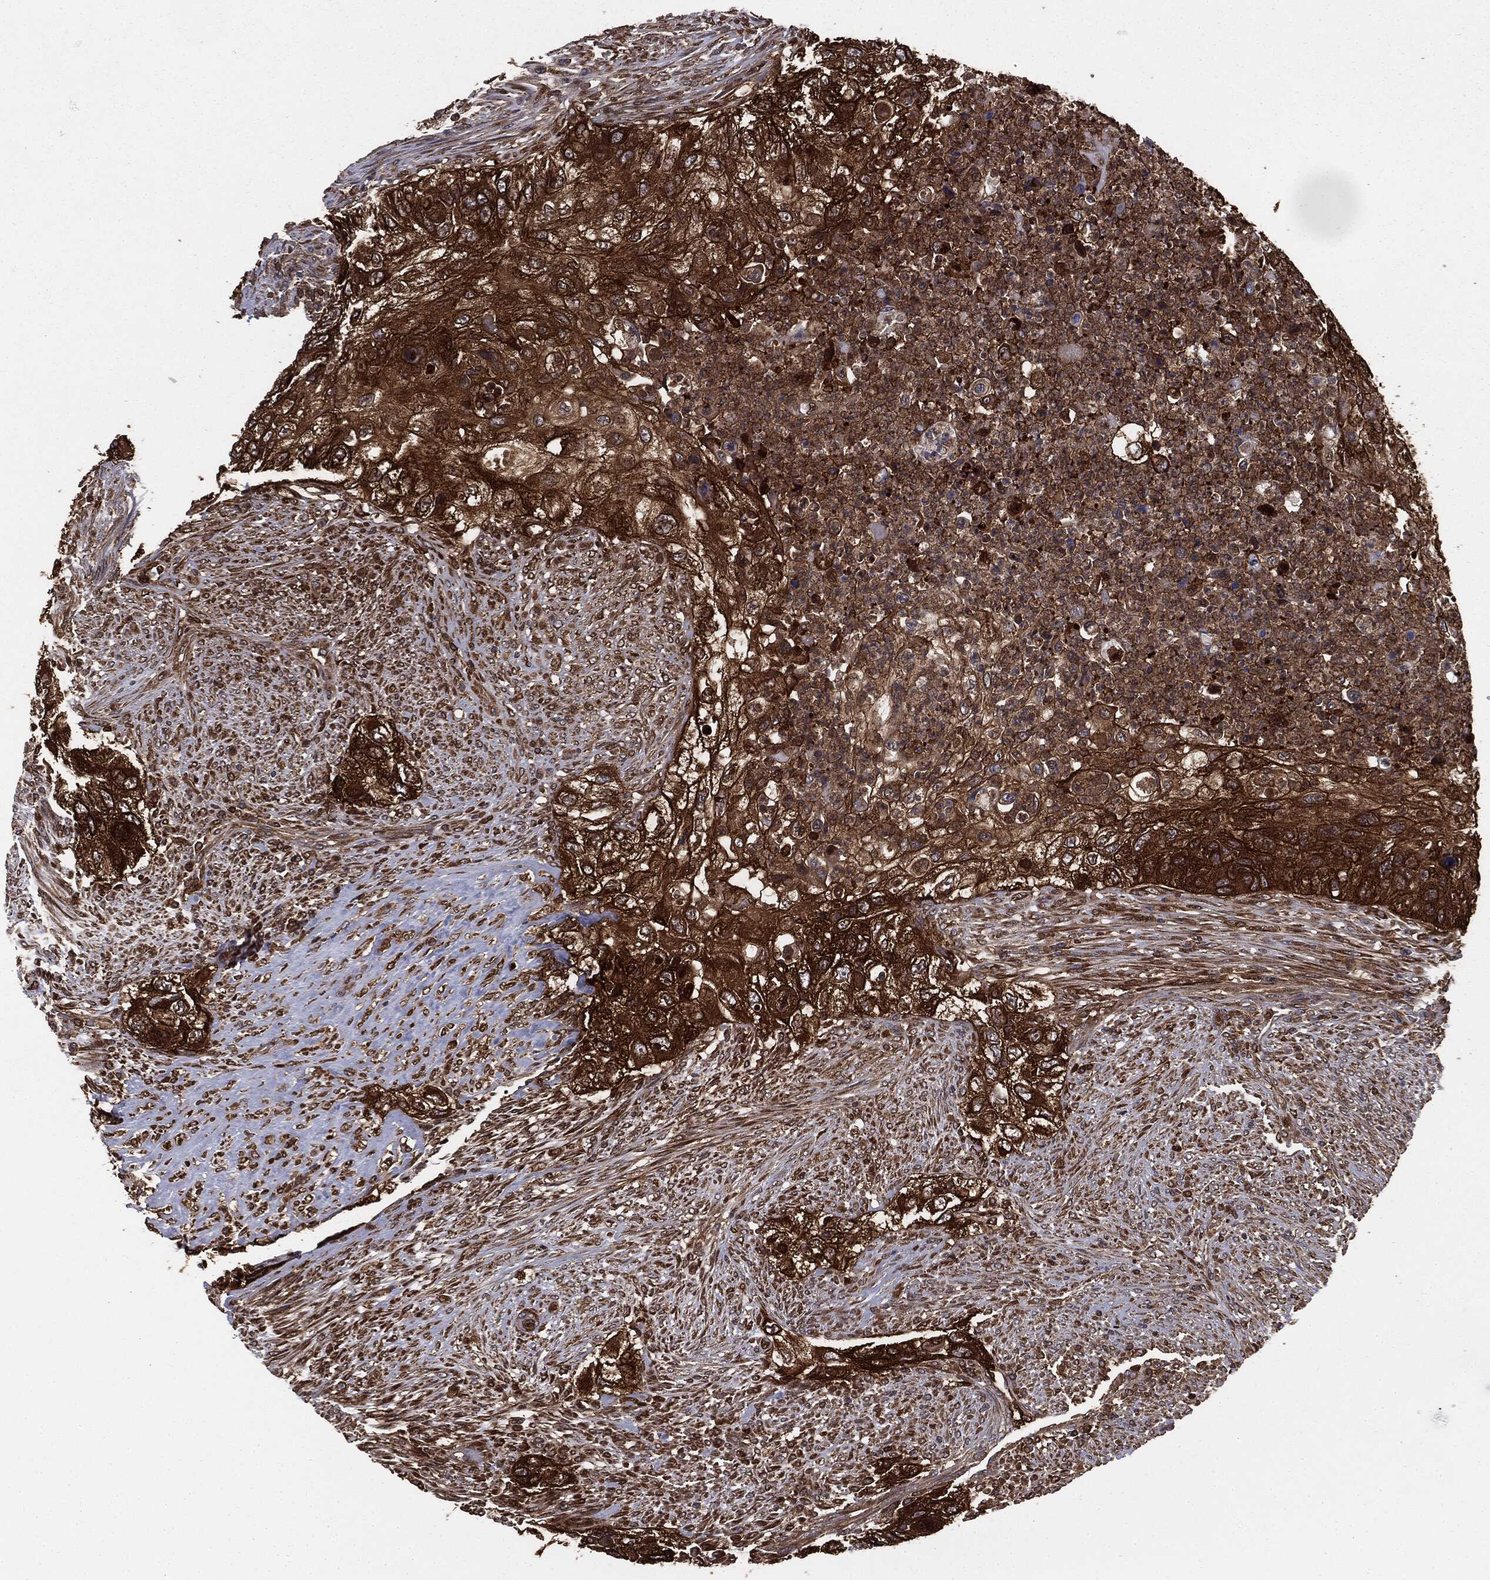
{"staining": {"intensity": "strong", "quantity": ">75%", "location": "cytoplasmic/membranous"}, "tissue": "urothelial cancer", "cell_type": "Tumor cells", "image_type": "cancer", "snomed": [{"axis": "morphology", "description": "Urothelial carcinoma, High grade"}, {"axis": "topography", "description": "Urinary bladder"}], "caption": "Urothelial carcinoma (high-grade) stained with immunohistochemistry demonstrates strong cytoplasmic/membranous staining in about >75% of tumor cells.", "gene": "GNB5", "patient": {"sex": "female", "age": 60}}